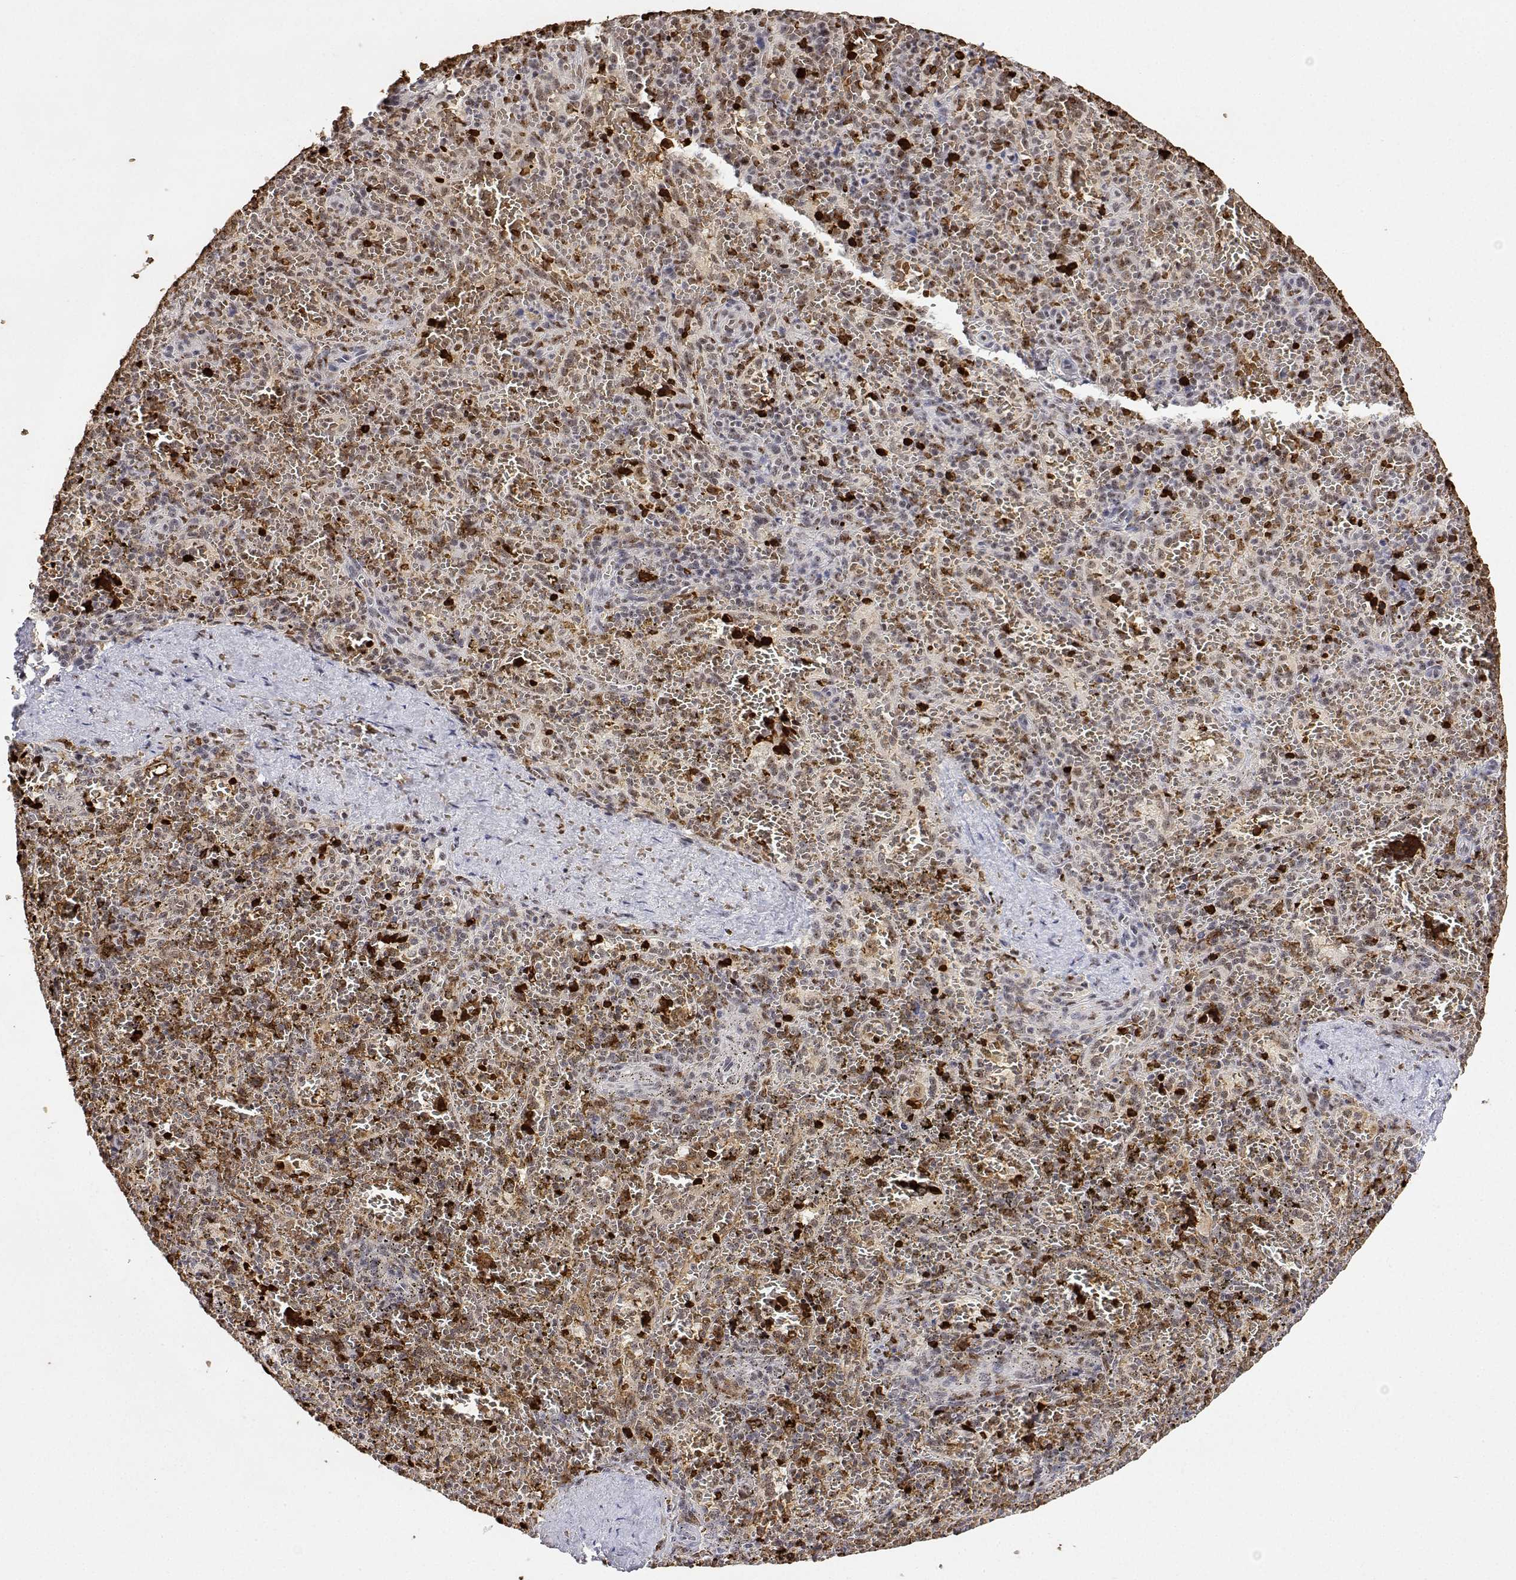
{"staining": {"intensity": "strong", "quantity": "<25%", "location": "cytoplasmic/membranous,nuclear"}, "tissue": "spleen", "cell_type": "Cells in red pulp", "image_type": "normal", "snomed": [{"axis": "morphology", "description": "Normal tissue, NOS"}, {"axis": "topography", "description": "Spleen"}], "caption": "Unremarkable spleen exhibits strong cytoplasmic/membranous,nuclear staining in about <25% of cells in red pulp, visualized by immunohistochemistry.", "gene": "ADAR", "patient": {"sex": "female", "age": 50}}